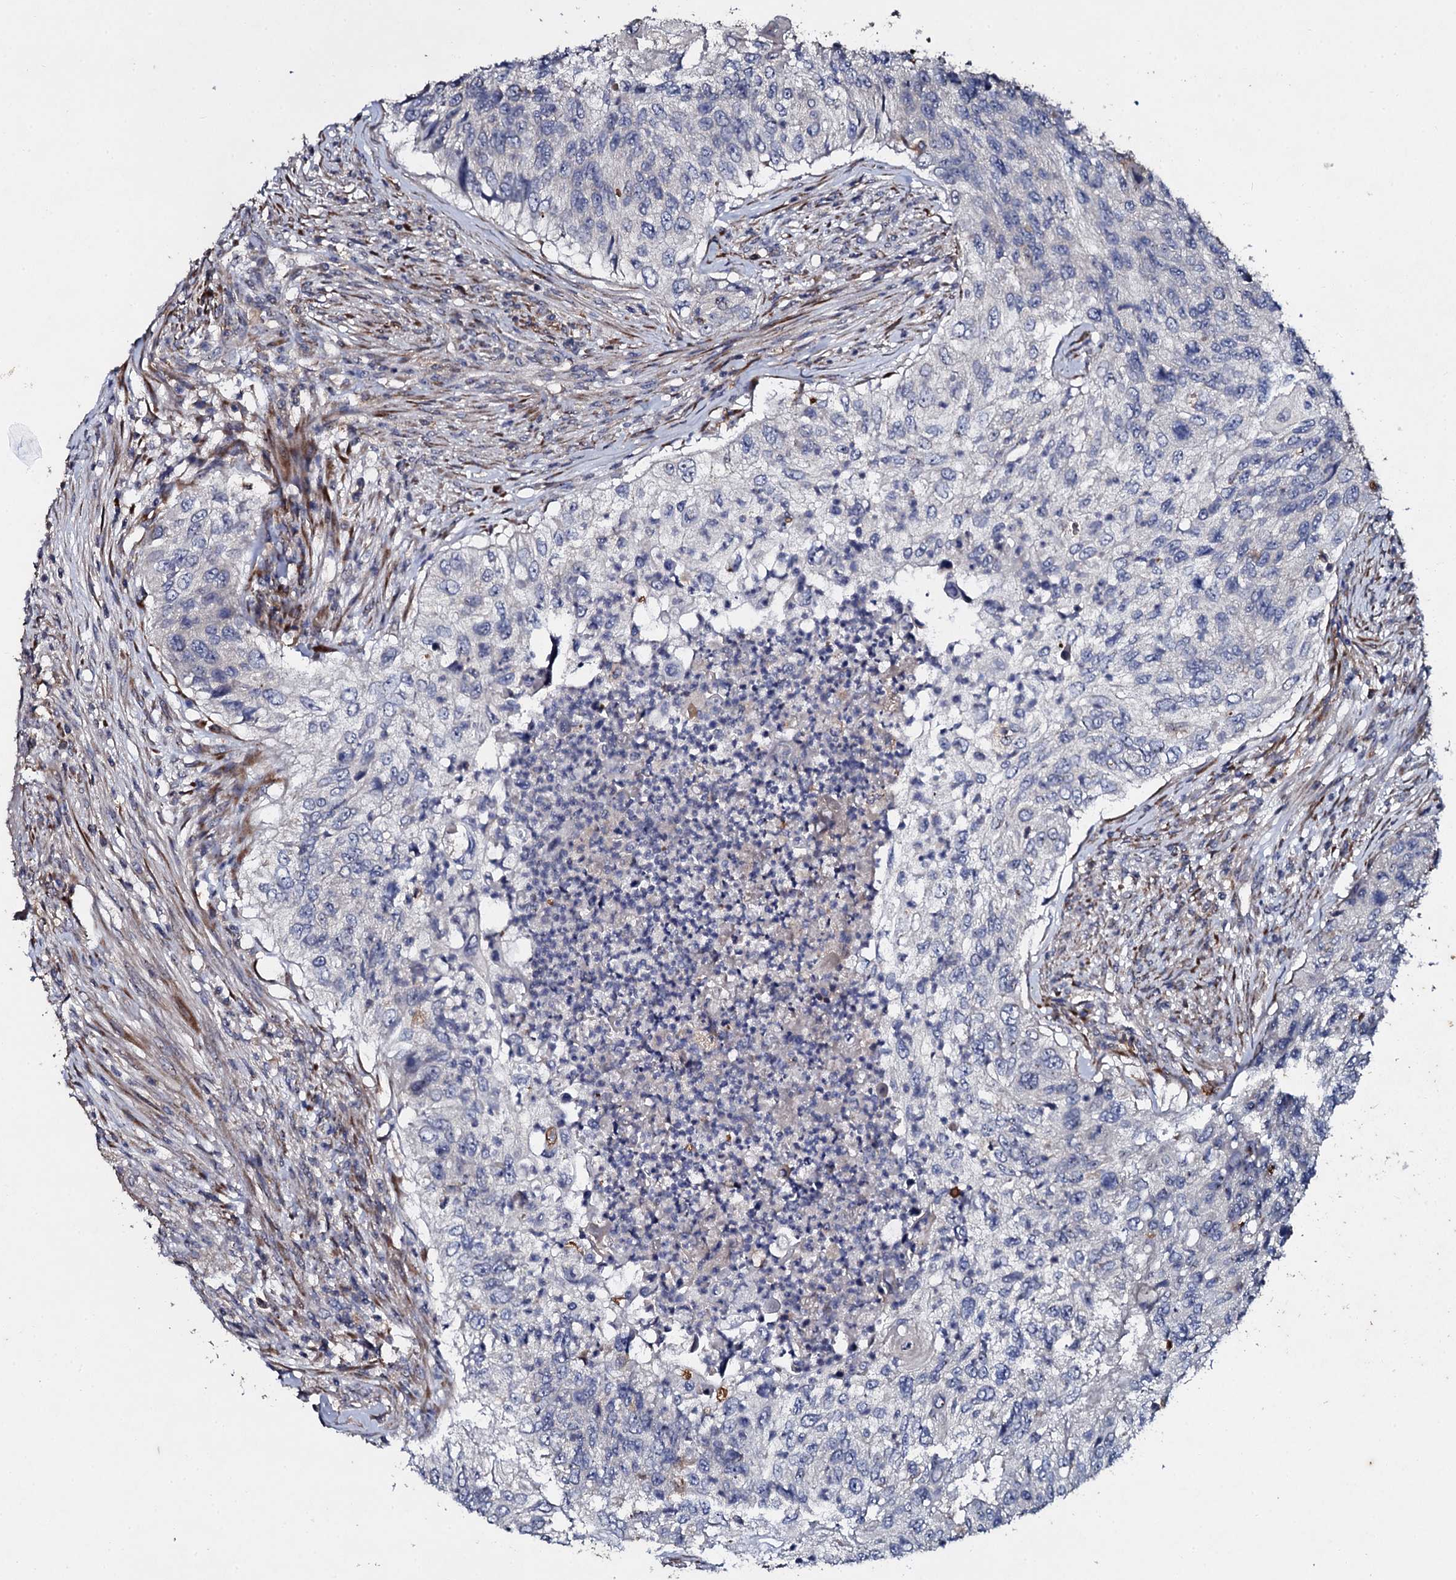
{"staining": {"intensity": "negative", "quantity": "none", "location": "none"}, "tissue": "urothelial cancer", "cell_type": "Tumor cells", "image_type": "cancer", "snomed": [{"axis": "morphology", "description": "Urothelial carcinoma, High grade"}, {"axis": "topography", "description": "Urinary bladder"}], "caption": "Image shows no significant protein positivity in tumor cells of high-grade urothelial carcinoma. (DAB immunohistochemistry (IHC), high magnification).", "gene": "LRRC28", "patient": {"sex": "female", "age": 60}}